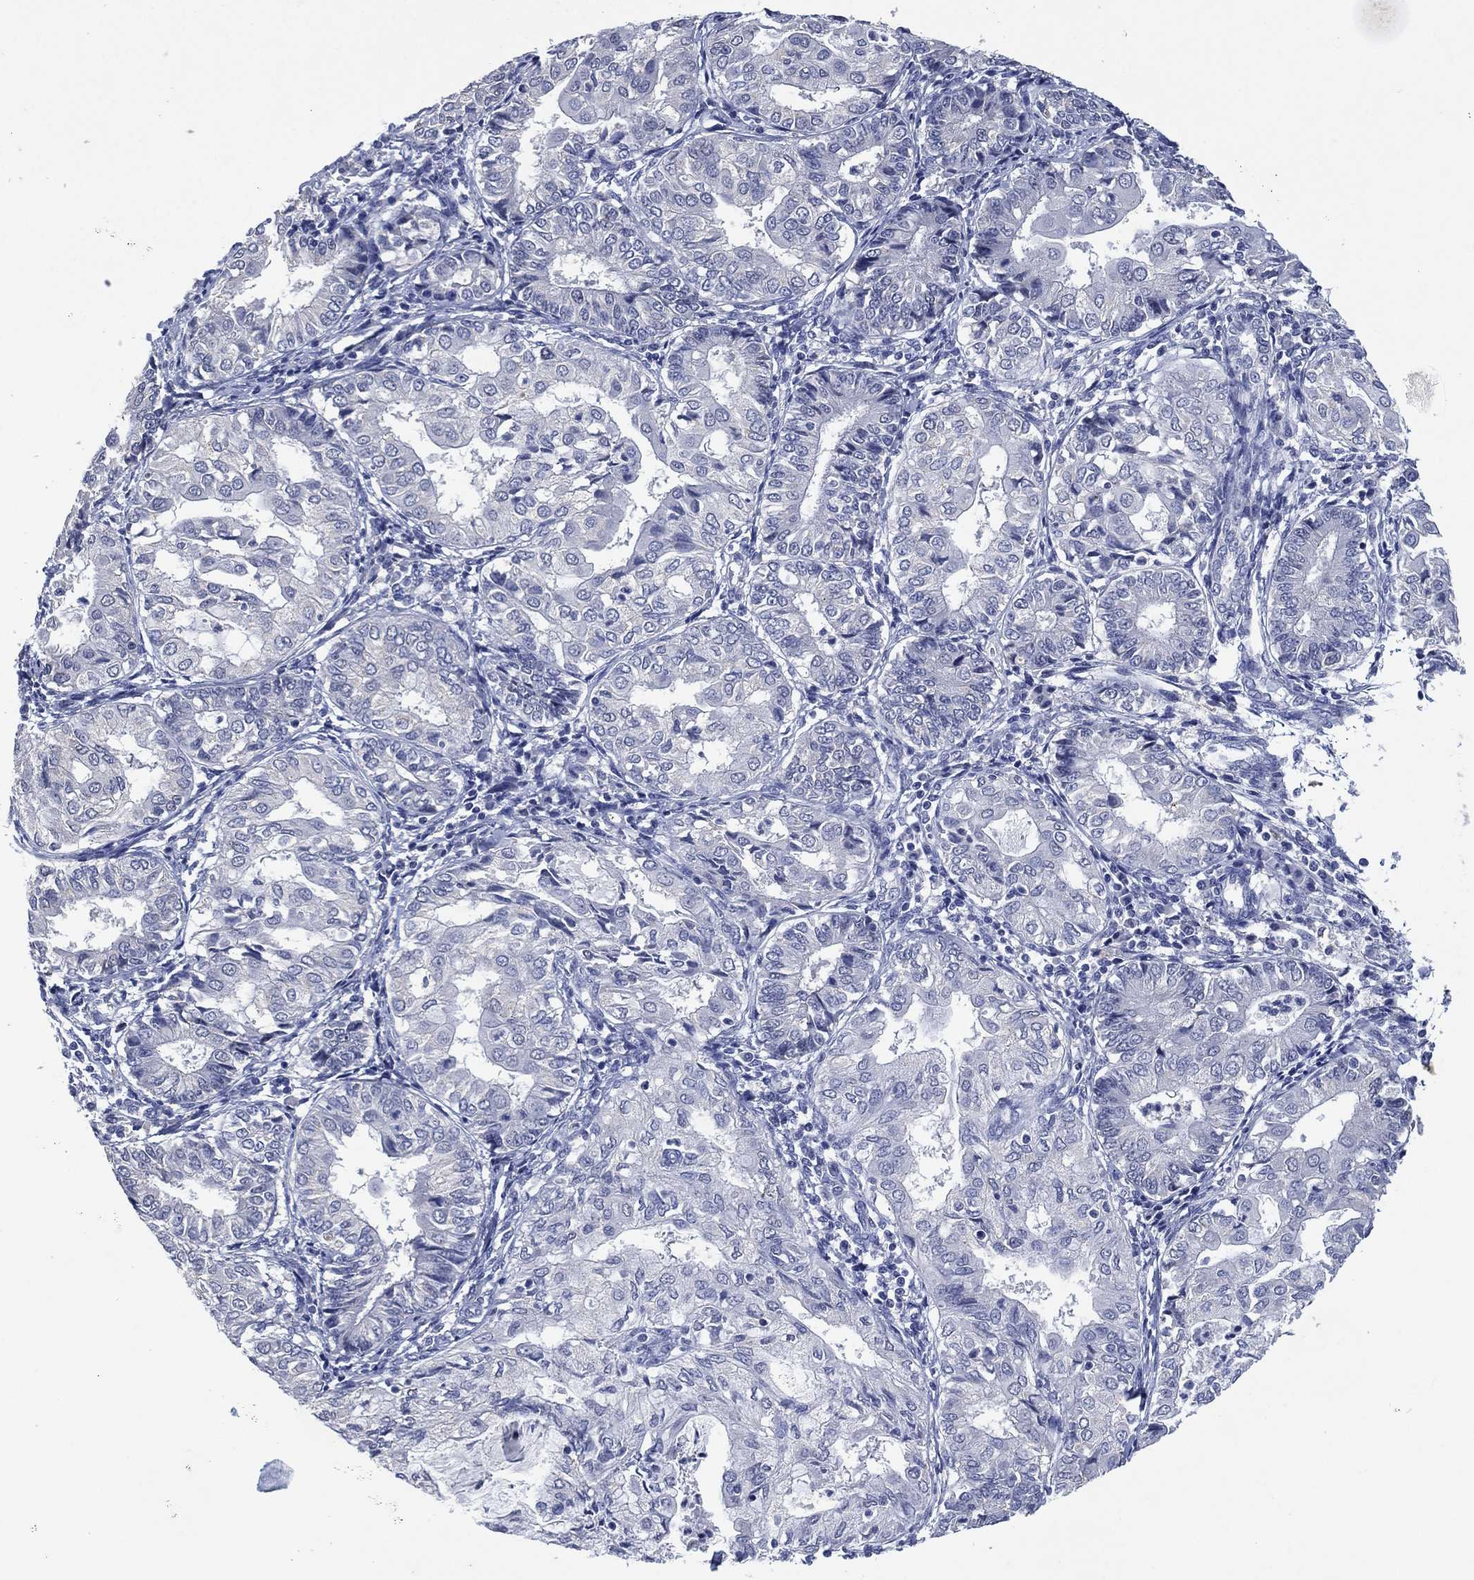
{"staining": {"intensity": "negative", "quantity": "none", "location": "none"}, "tissue": "endometrial cancer", "cell_type": "Tumor cells", "image_type": "cancer", "snomed": [{"axis": "morphology", "description": "Adenocarcinoma, NOS"}, {"axis": "topography", "description": "Endometrium"}], "caption": "Image shows no protein positivity in tumor cells of adenocarcinoma (endometrial) tissue.", "gene": "FSCN2", "patient": {"sex": "female", "age": 68}}